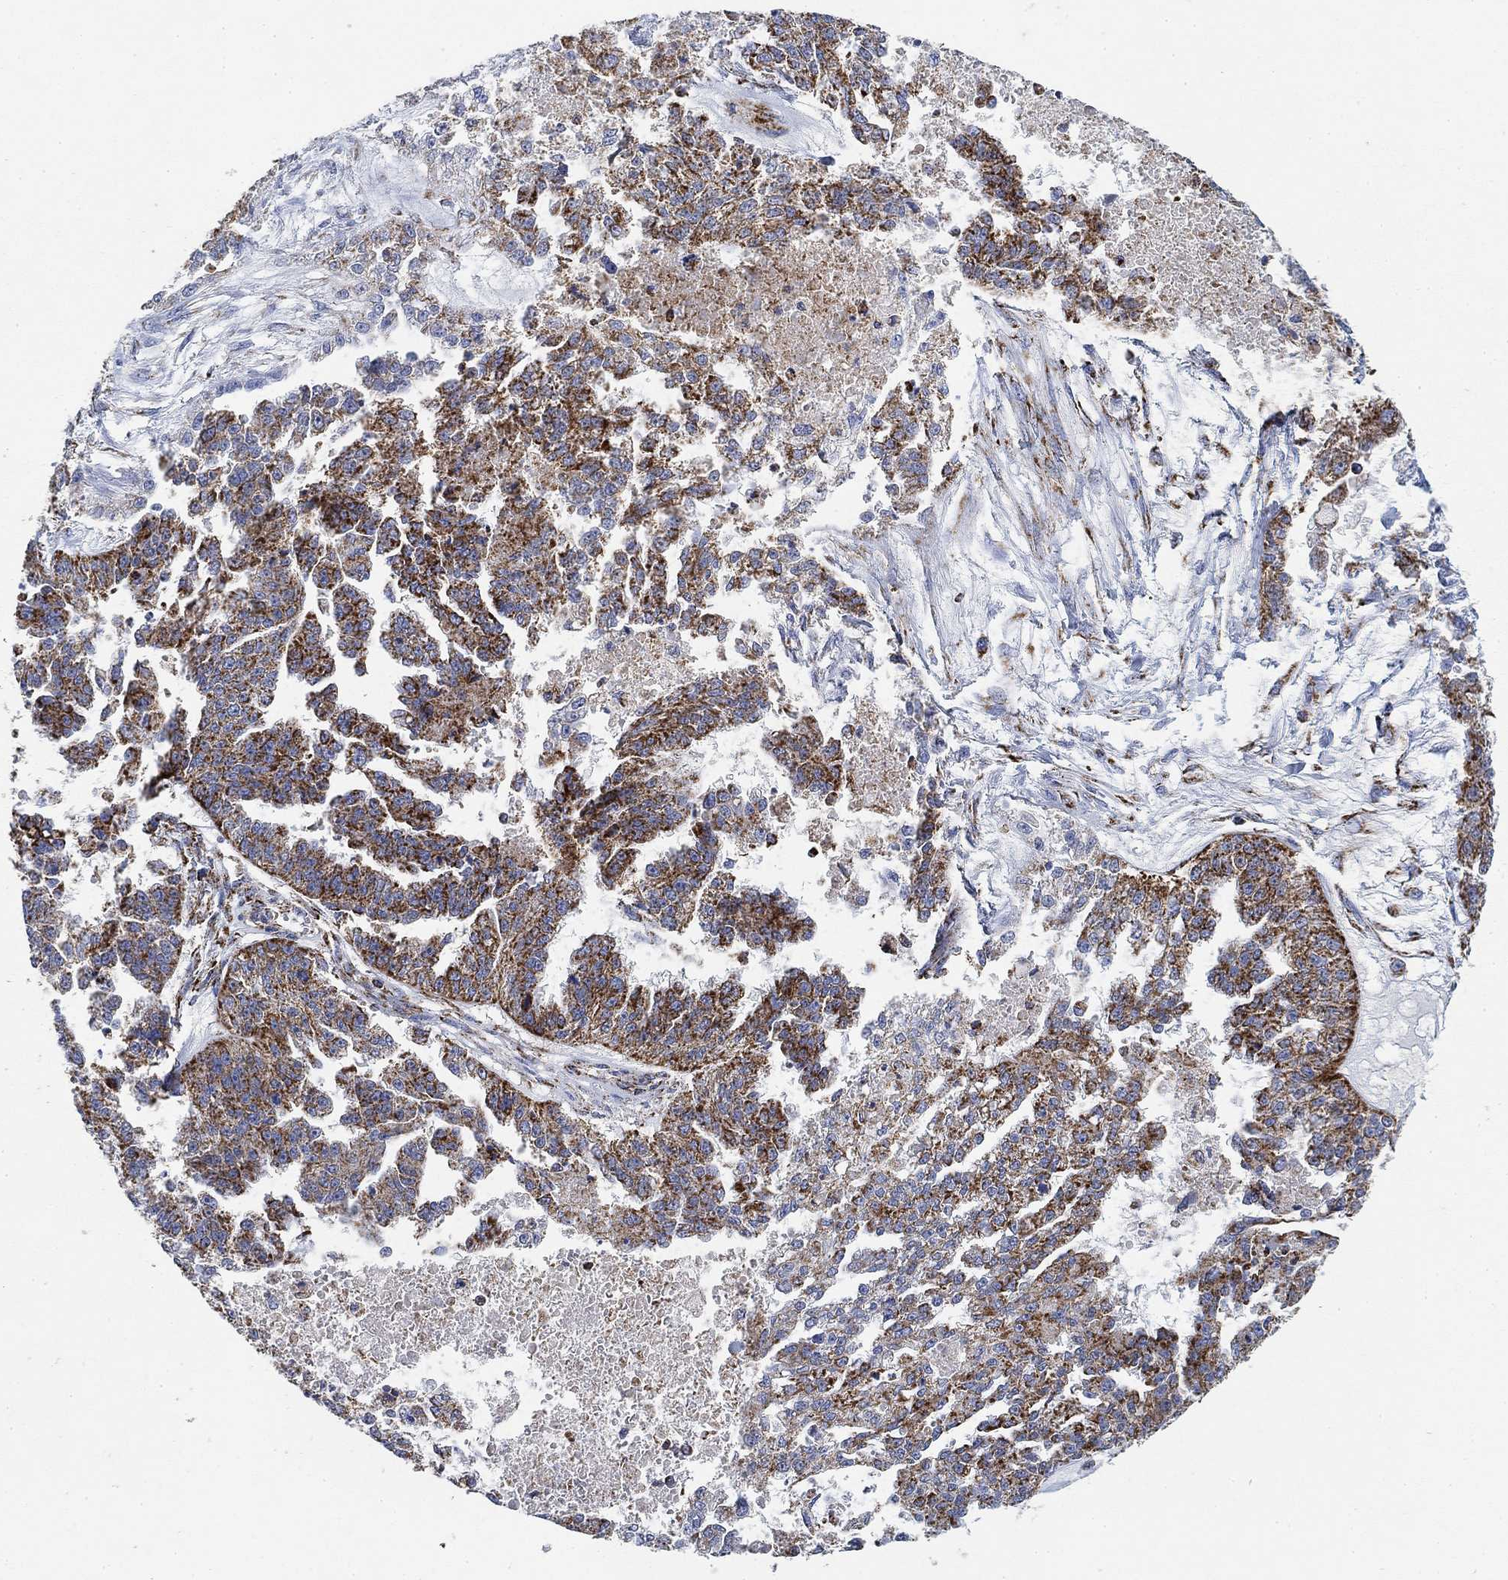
{"staining": {"intensity": "strong", "quantity": "25%-75%", "location": "cytoplasmic/membranous"}, "tissue": "ovarian cancer", "cell_type": "Tumor cells", "image_type": "cancer", "snomed": [{"axis": "morphology", "description": "Cystadenocarcinoma, serous, NOS"}, {"axis": "topography", "description": "Ovary"}], "caption": "Immunohistochemical staining of human serous cystadenocarcinoma (ovarian) shows strong cytoplasmic/membranous protein positivity in approximately 25%-75% of tumor cells.", "gene": "NDUFS3", "patient": {"sex": "female", "age": 58}}